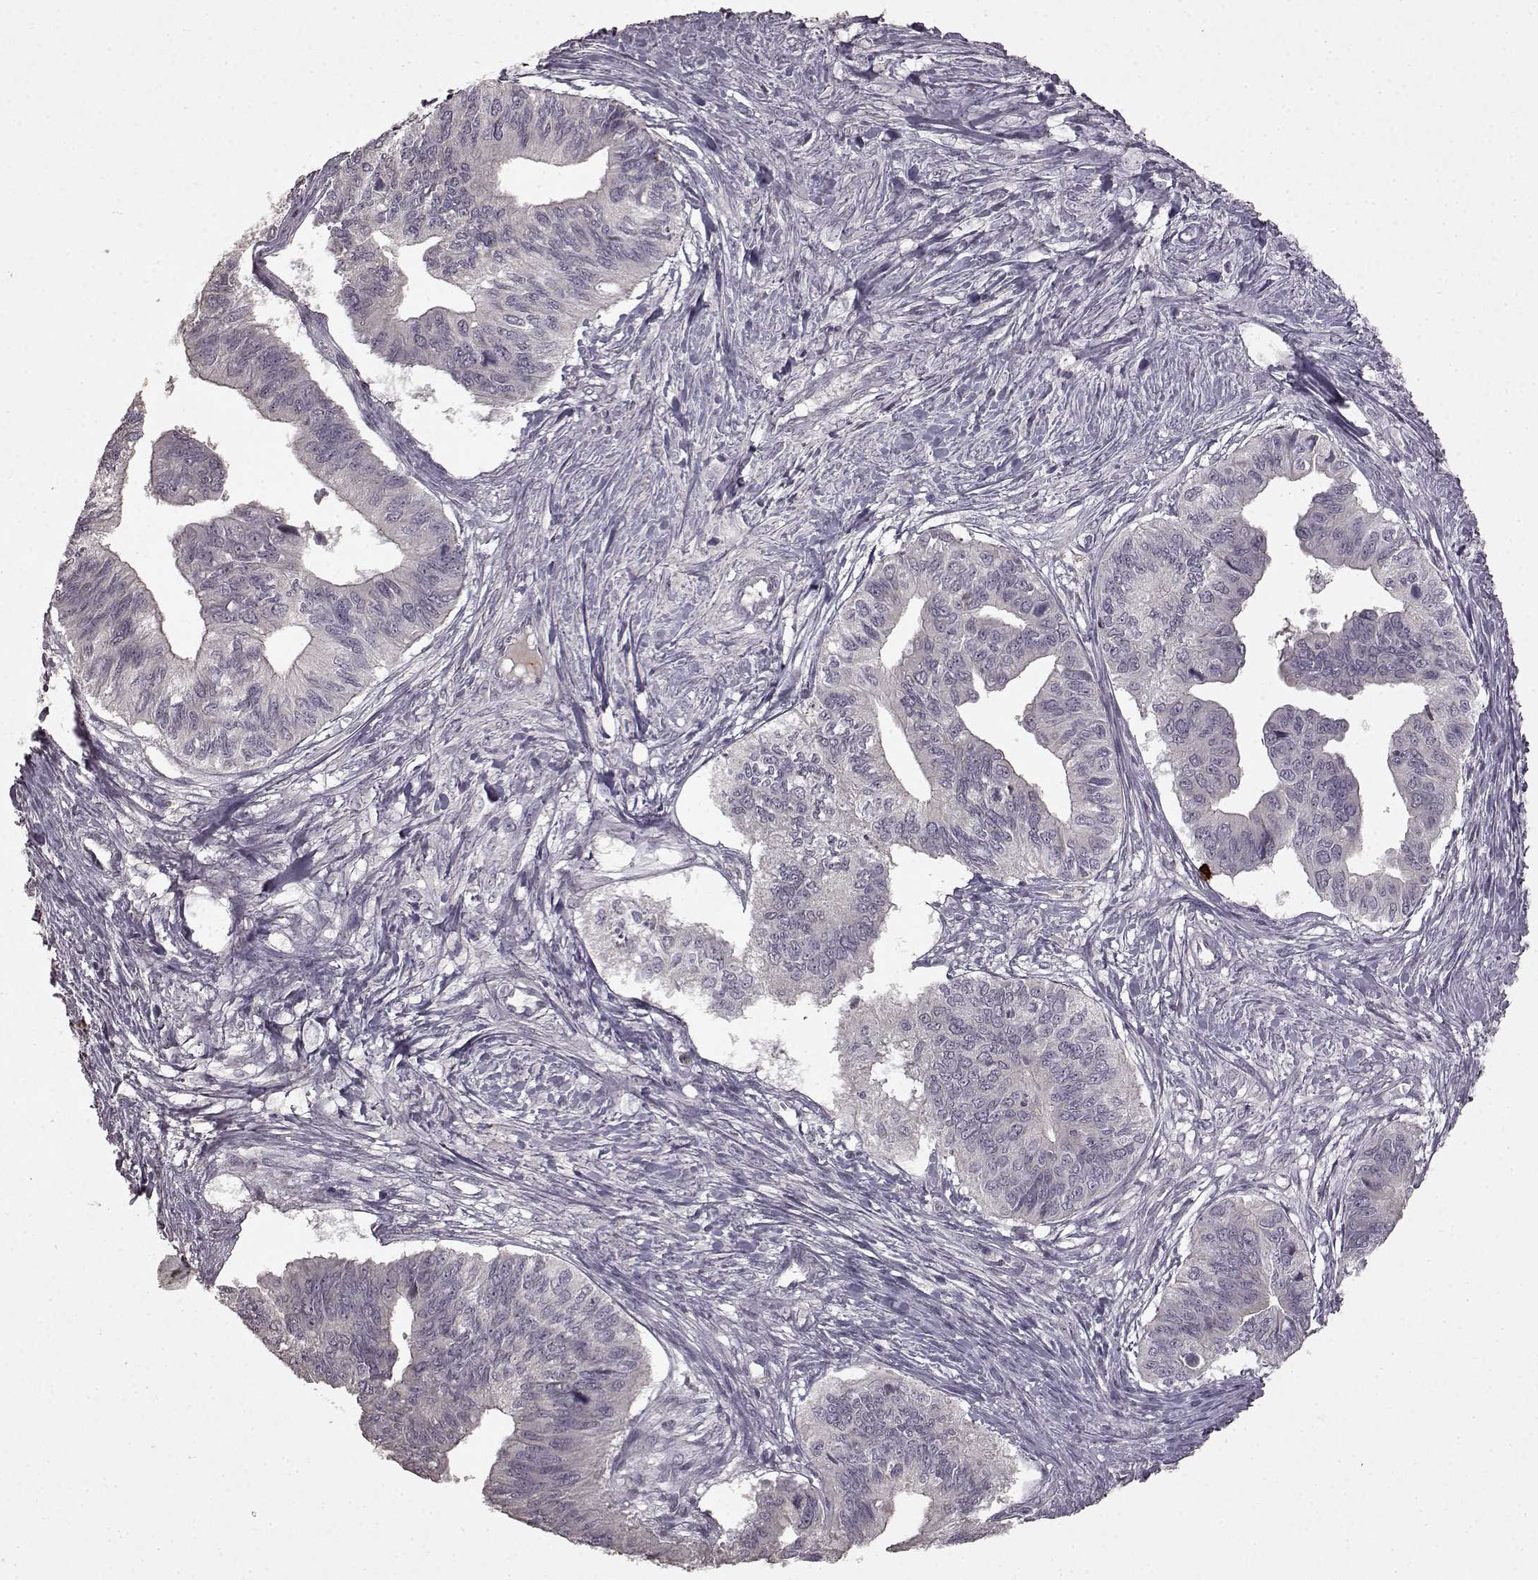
{"staining": {"intensity": "negative", "quantity": "none", "location": "none"}, "tissue": "ovarian cancer", "cell_type": "Tumor cells", "image_type": "cancer", "snomed": [{"axis": "morphology", "description": "Cystadenocarcinoma, mucinous, NOS"}, {"axis": "topography", "description": "Ovary"}], "caption": "IHC histopathology image of human ovarian cancer (mucinous cystadenocarcinoma) stained for a protein (brown), which exhibits no staining in tumor cells.", "gene": "LHB", "patient": {"sex": "female", "age": 76}}